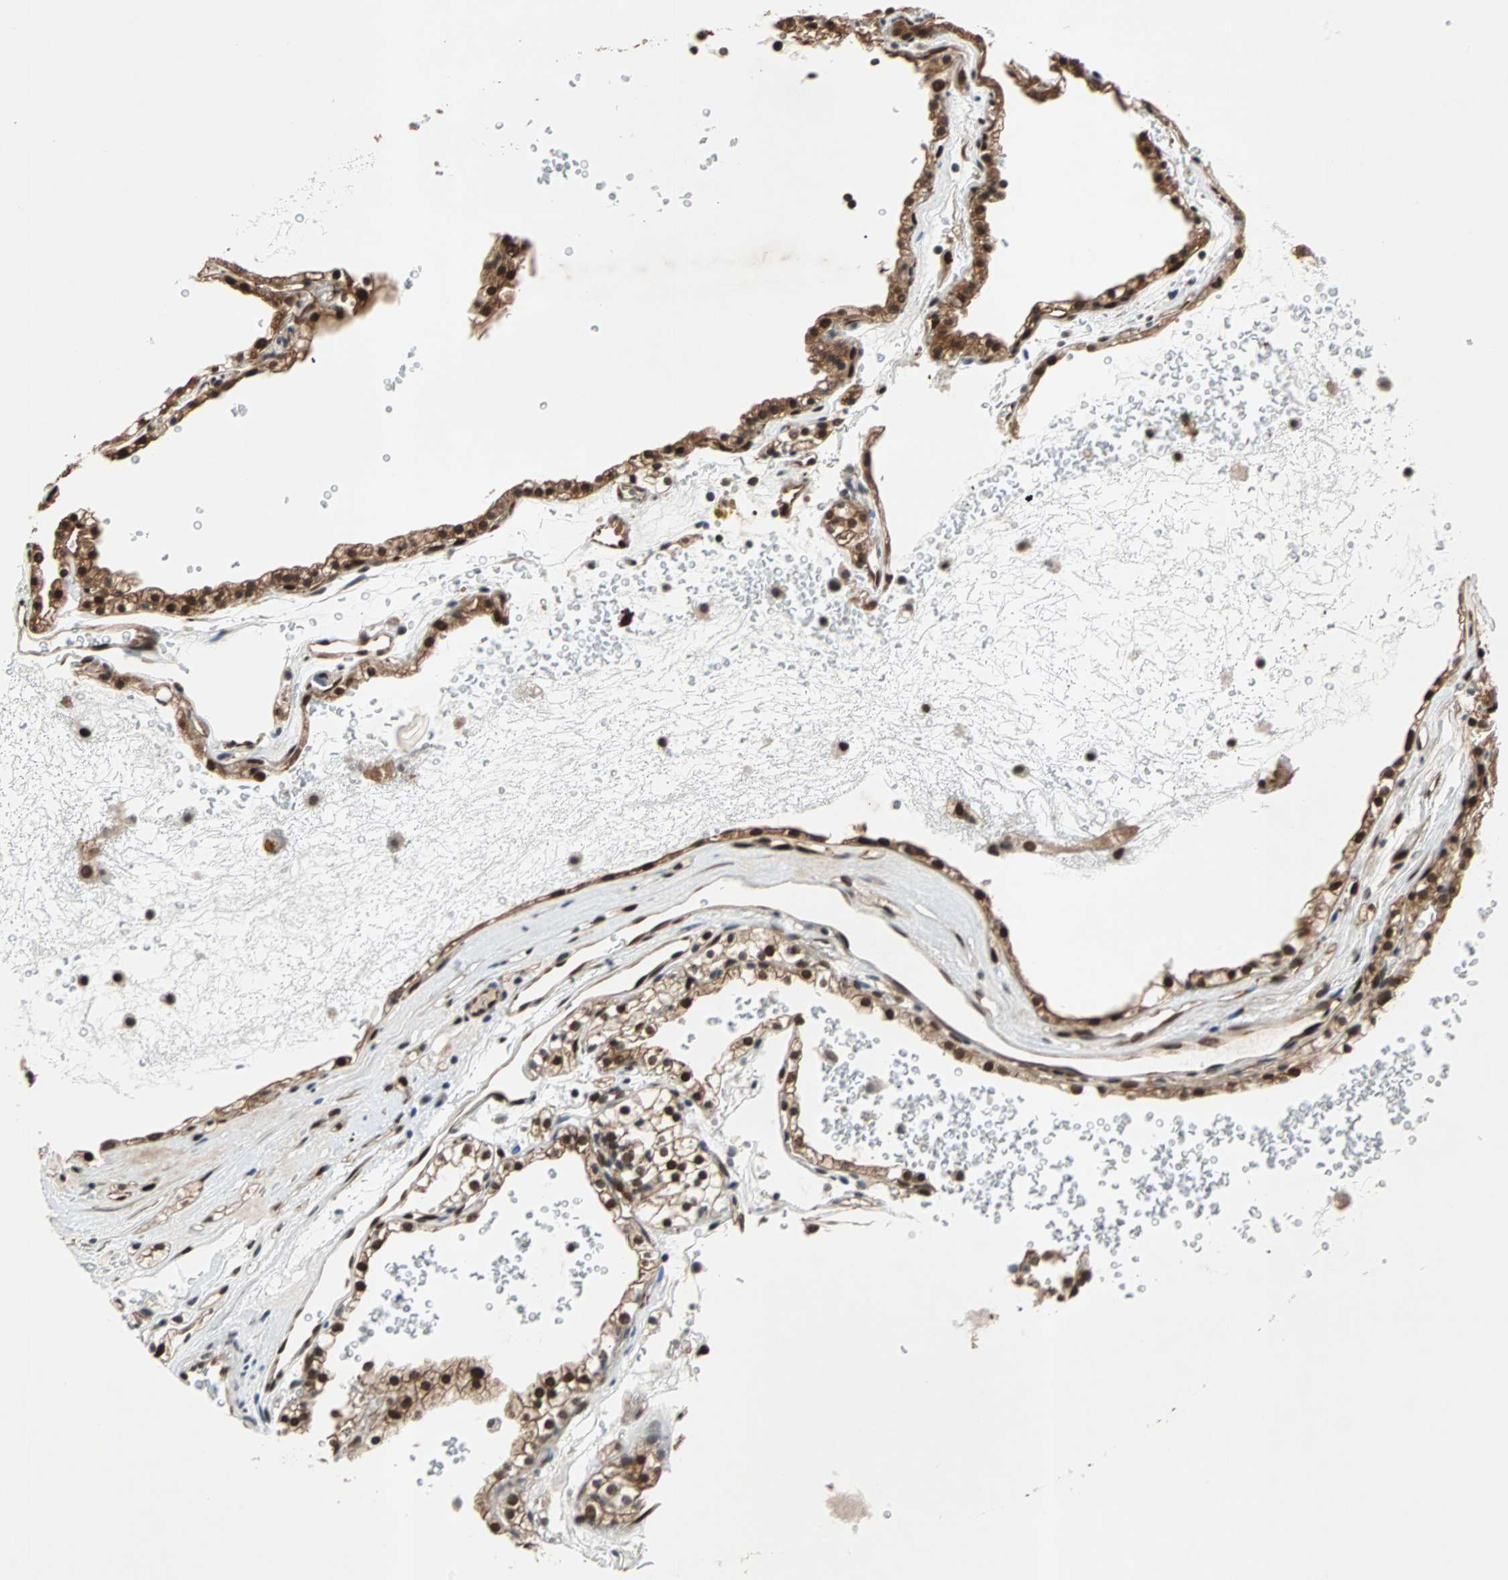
{"staining": {"intensity": "strong", "quantity": ">75%", "location": "cytoplasmic/membranous,nuclear"}, "tissue": "renal cancer", "cell_type": "Tumor cells", "image_type": "cancer", "snomed": [{"axis": "morphology", "description": "Adenocarcinoma, NOS"}, {"axis": "topography", "description": "Kidney"}], "caption": "There is high levels of strong cytoplasmic/membranous and nuclear positivity in tumor cells of adenocarcinoma (renal), as demonstrated by immunohistochemical staining (brown color).", "gene": "WWTR1", "patient": {"sex": "female", "age": 41}}